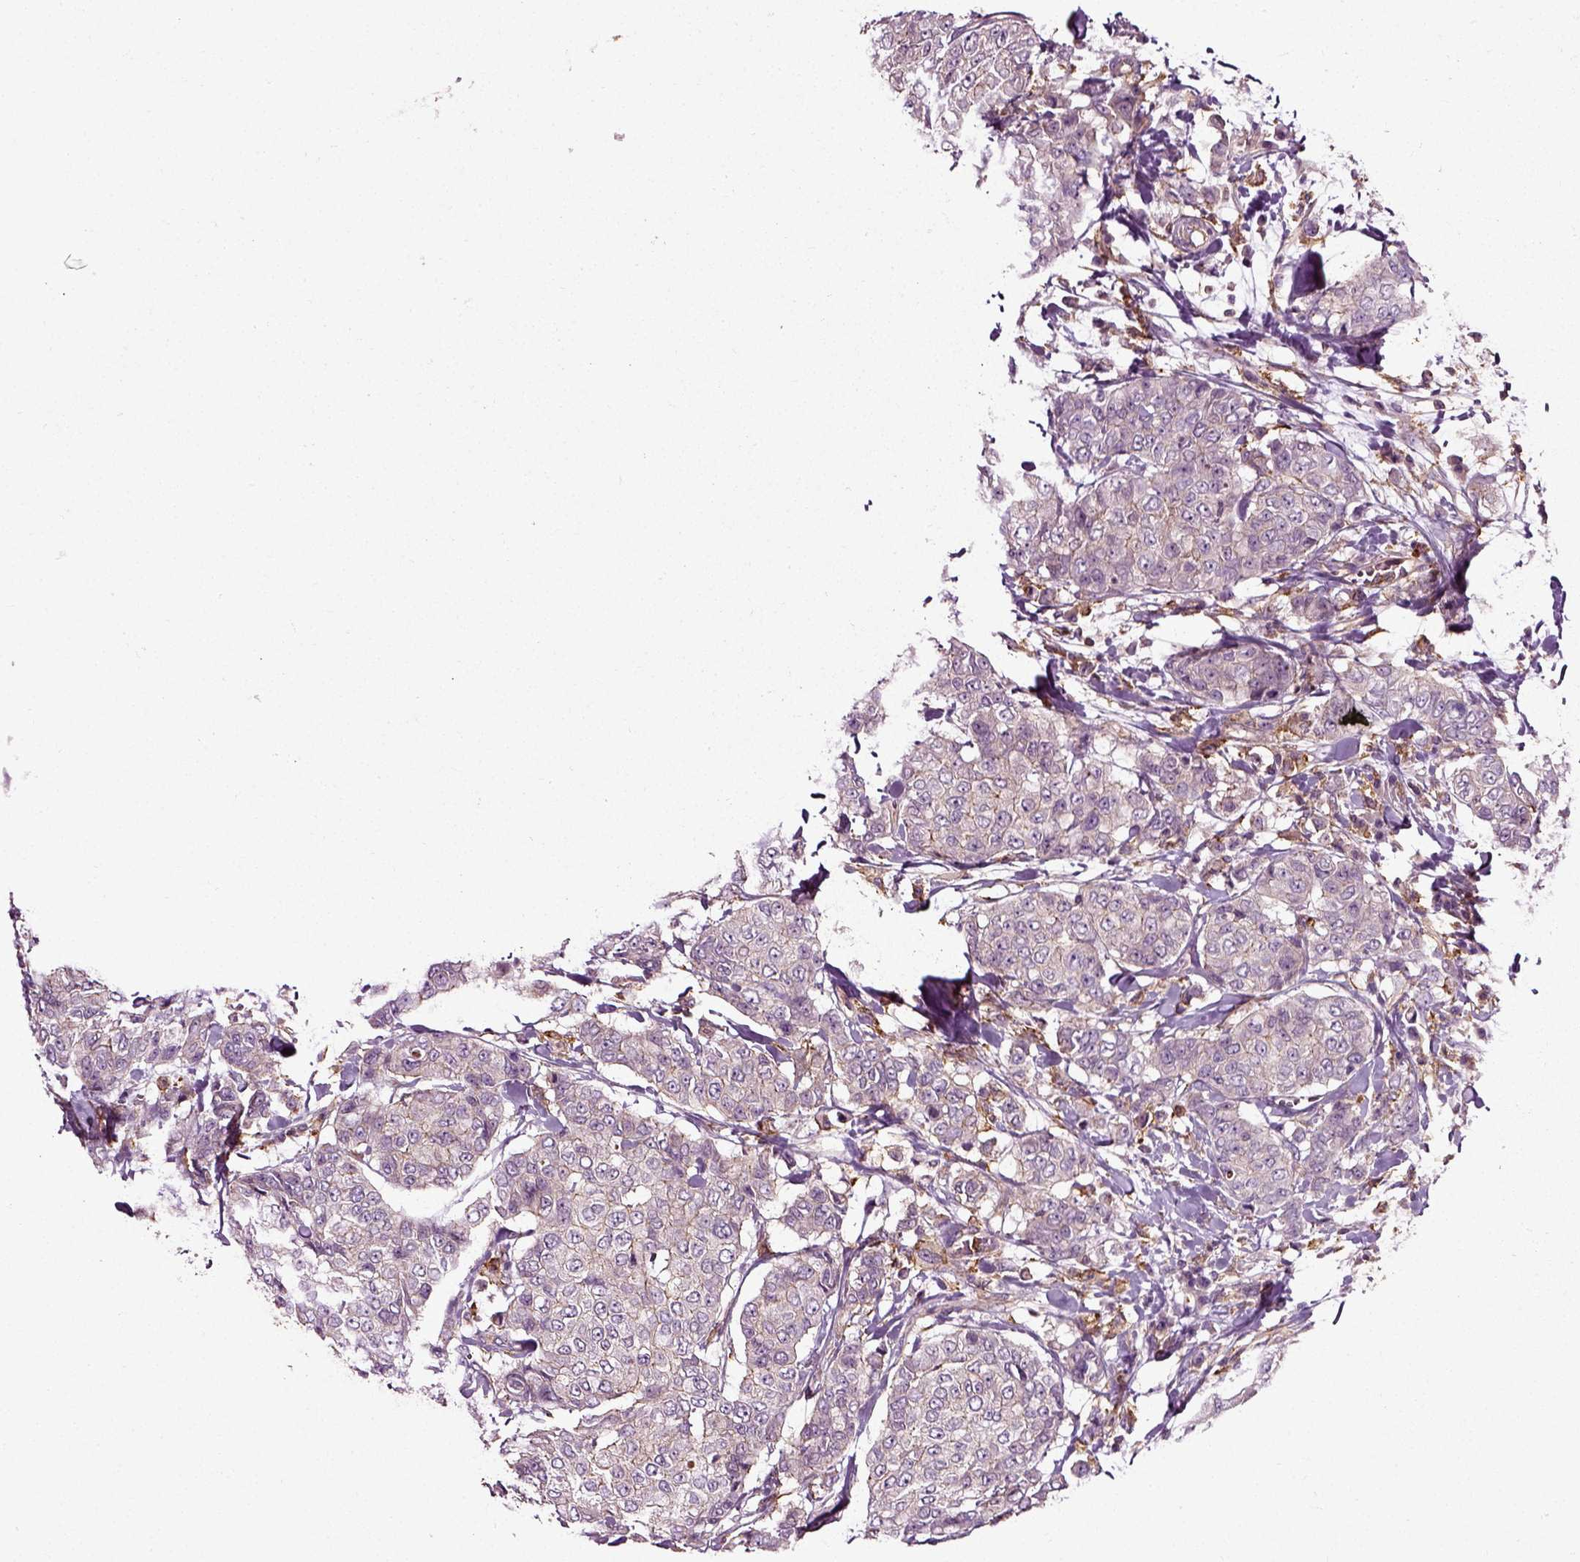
{"staining": {"intensity": "negative", "quantity": "none", "location": "none"}, "tissue": "breast cancer", "cell_type": "Tumor cells", "image_type": "cancer", "snomed": [{"axis": "morphology", "description": "Duct carcinoma"}, {"axis": "topography", "description": "Breast"}], "caption": "Tumor cells show no significant protein positivity in breast cancer (intraductal carcinoma). (Stains: DAB immunohistochemistry with hematoxylin counter stain, Microscopy: brightfield microscopy at high magnification).", "gene": "RHOF", "patient": {"sex": "female", "age": 27}}